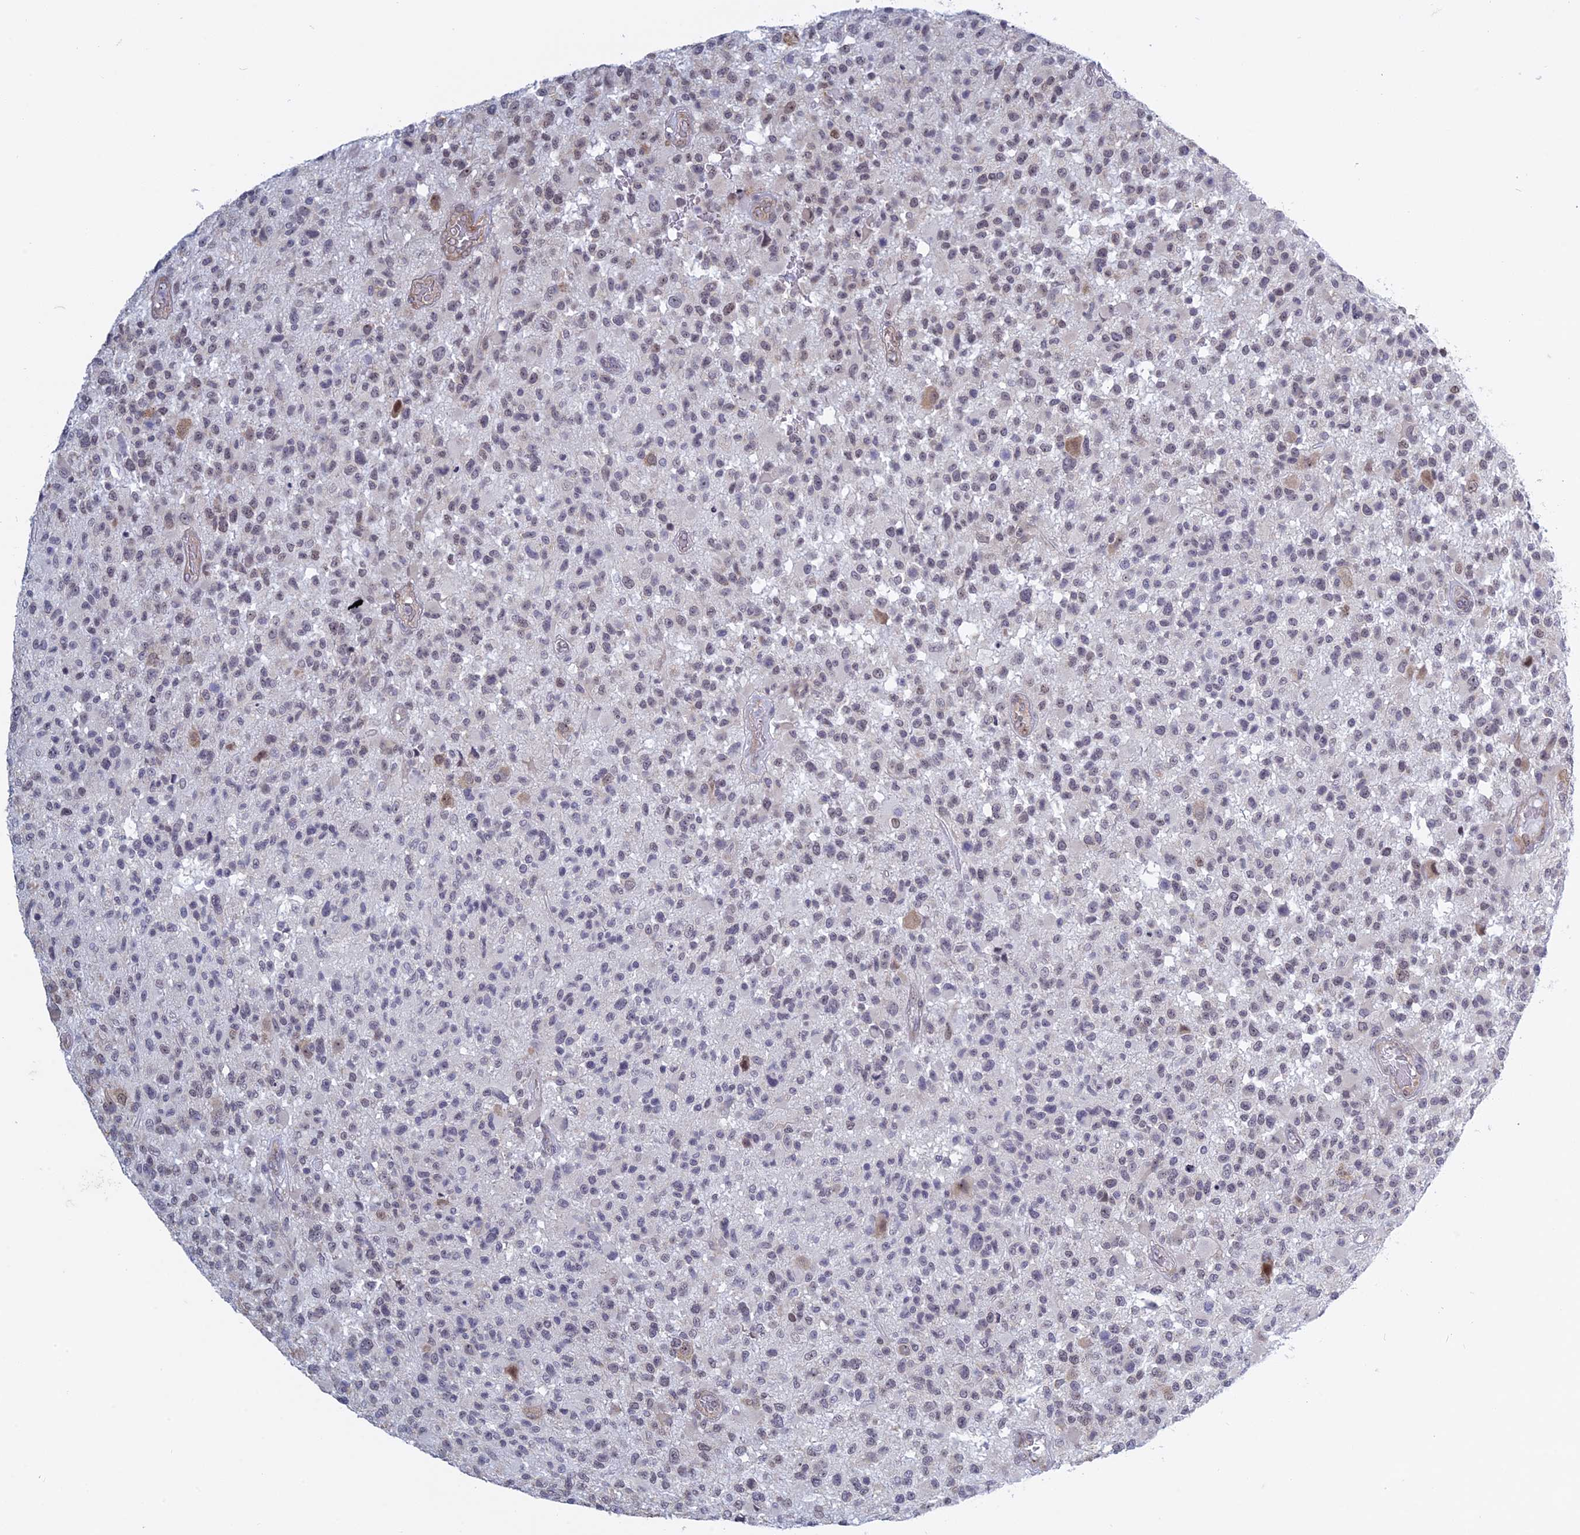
{"staining": {"intensity": "negative", "quantity": "none", "location": "none"}, "tissue": "glioma", "cell_type": "Tumor cells", "image_type": "cancer", "snomed": [{"axis": "morphology", "description": "Glioma, malignant, High grade"}, {"axis": "morphology", "description": "Glioblastoma, NOS"}, {"axis": "topography", "description": "Brain"}], "caption": "A high-resolution image shows immunohistochemistry (IHC) staining of malignant glioma (high-grade), which demonstrates no significant expression in tumor cells. Brightfield microscopy of immunohistochemistry stained with DAB (3,3'-diaminobenzidine) (brown) and hematoxylin (blue), captured at high magnification.", "gene": "RPS19BP1", "patient": {"sex": "male", "age": 60}}